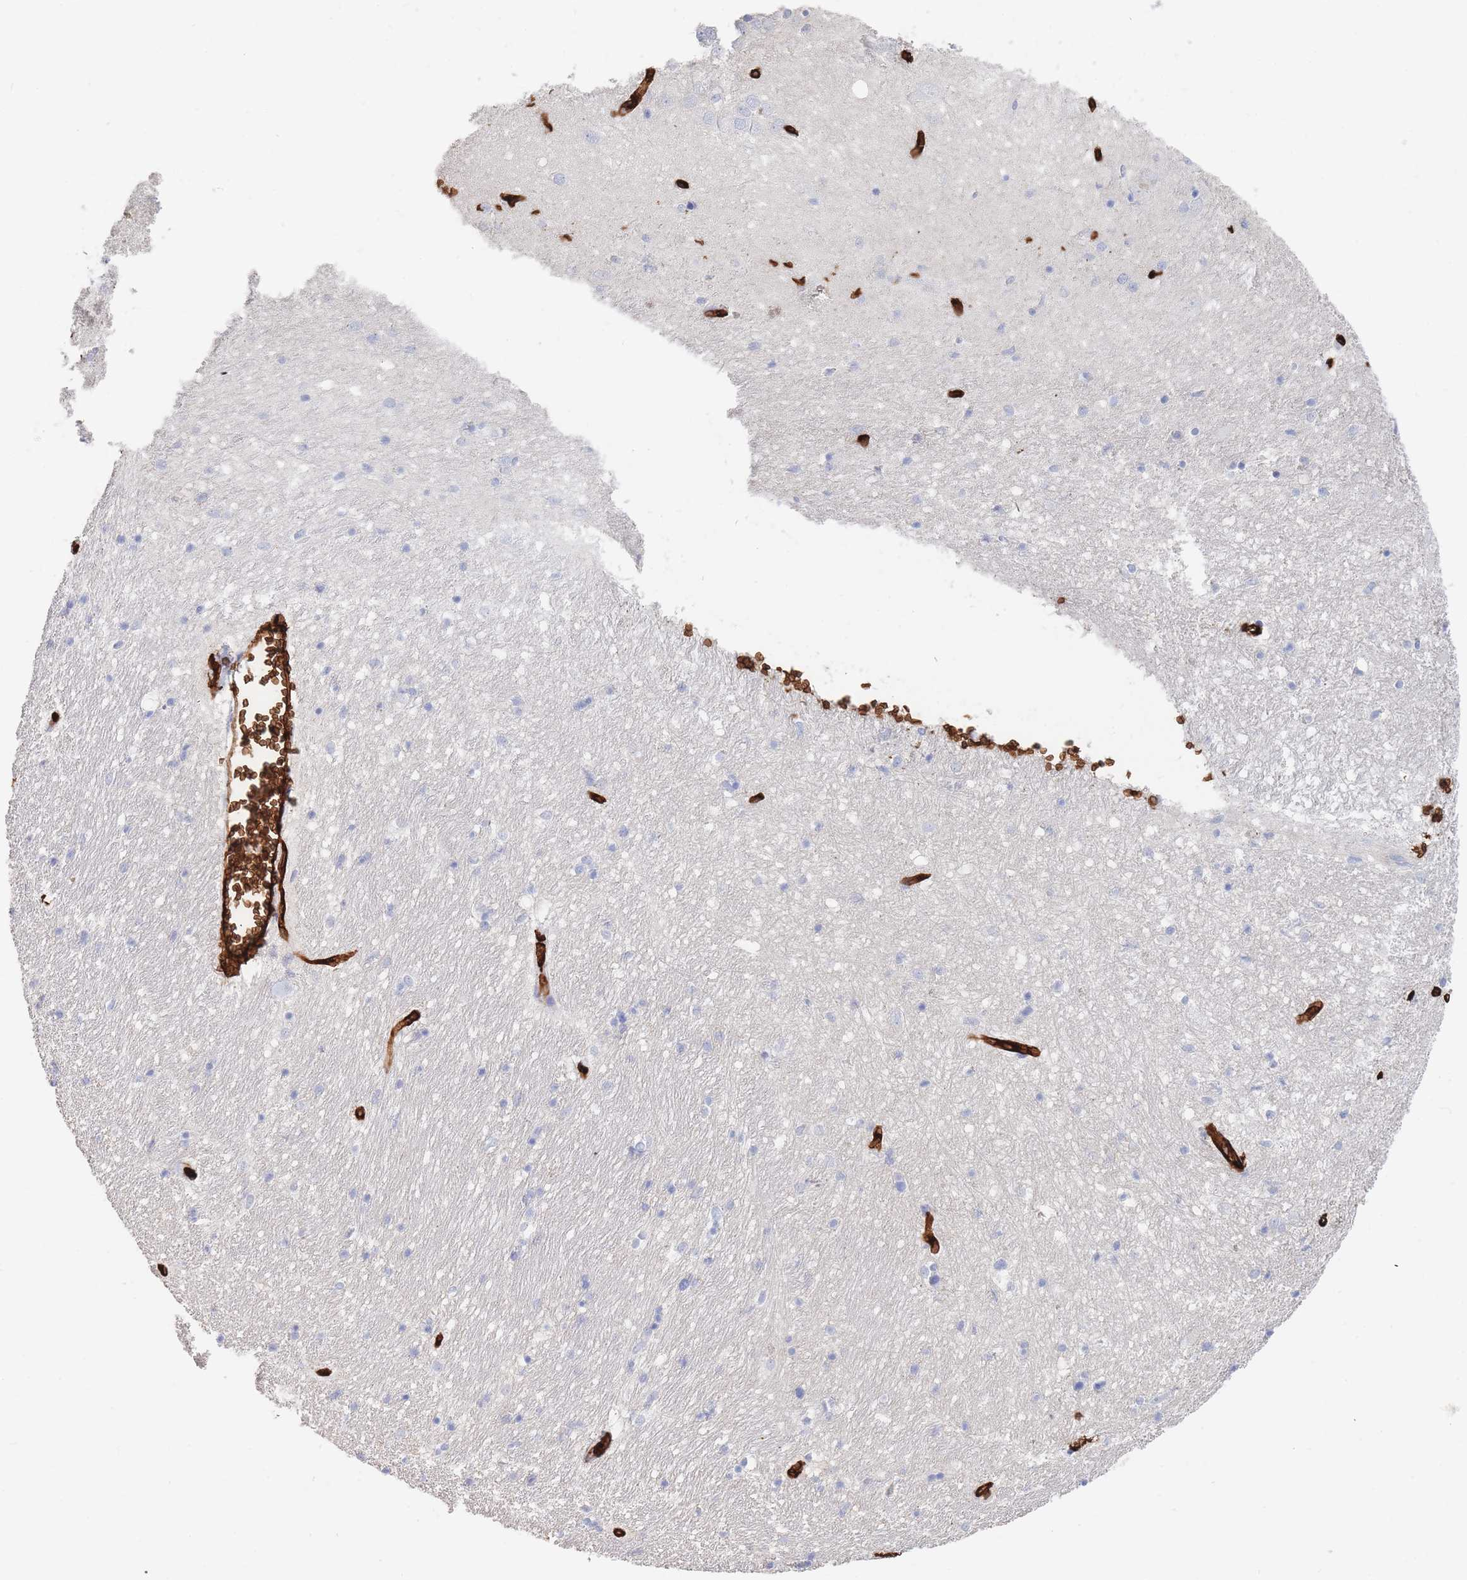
{"staining": {"intensity": "negative", "quantity": "none", "location": "none"}, "tissue": "hippocampus", "cell_type": "Glial cells", "image_type": "normal", "snomed": [{"axis": "morphology", "description": "Normal tissue, NOS"}, {"axis": "topography", "description": "Hippocampus"}], "caption": "This is an immunohistochemistry photomicrograph of unremarkable human hippocampus. There is no positivity in glial cells.", "gene": "SLC2A1", "patient": {"sex": "female", "age": 64}}